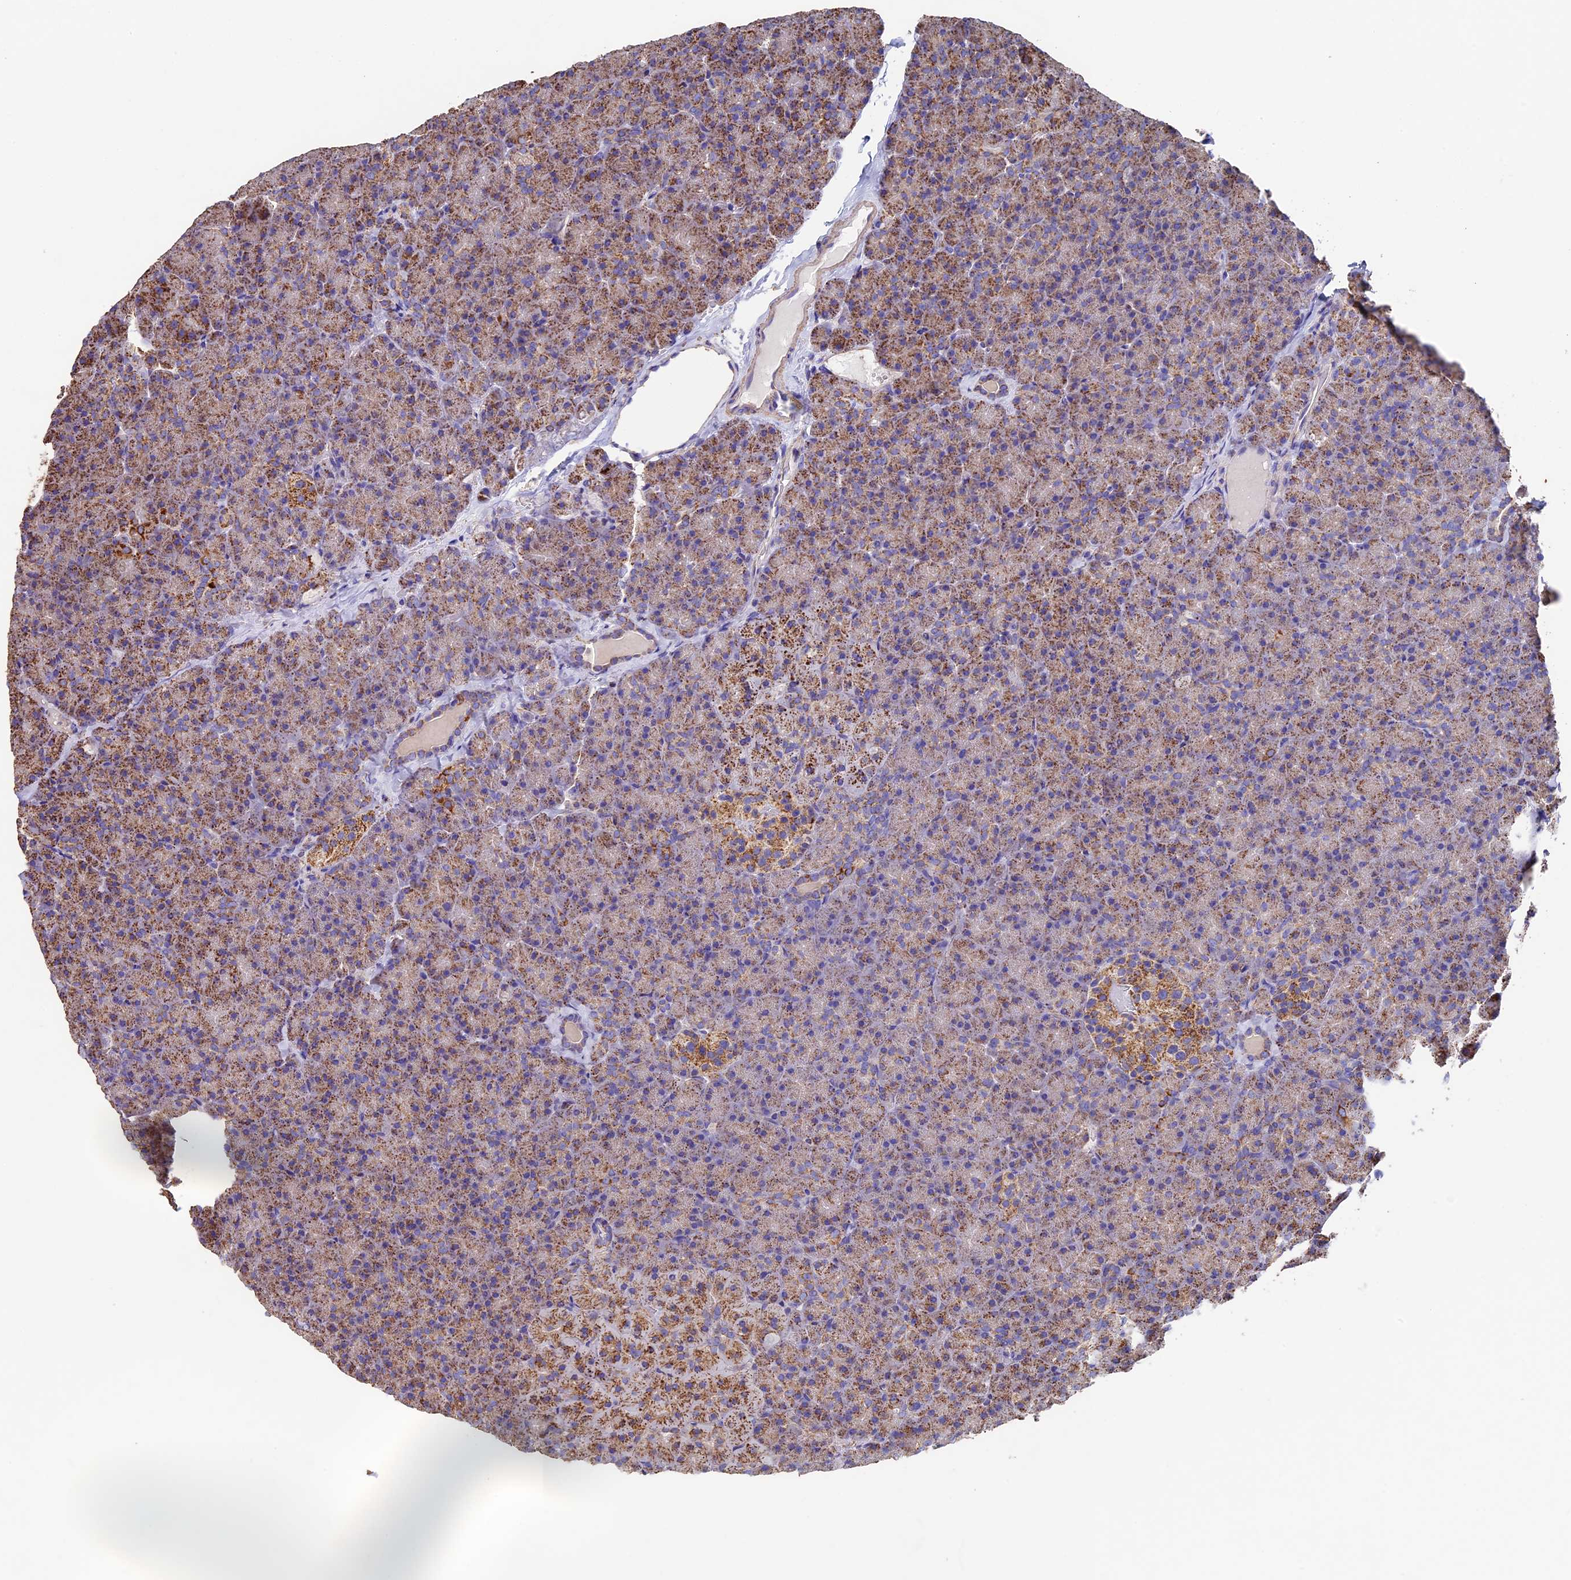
{"staining": {"intensity": "moderate", "quantity": ">75%", "location": "cytoplasmic/membranous"}, "tissue": "pancreas", "cell_type": "Exocrine glandular cells", "image_type": "normal", "snomed": [{"axis": "morphology", "description": "Normal tissue, NOS"}, {"axis": "topography", "description": "Pancreas"}], "caption": "A photomicrograph showing moderate cytoplasmic/membranous positivity in approximately >75% of exocrine glandular cells in unremarkable pancreas, as visualized by brown immunohistochemical staining.", "gene": "ADAT1", "patient": {"sex": "male", "age": 36}}